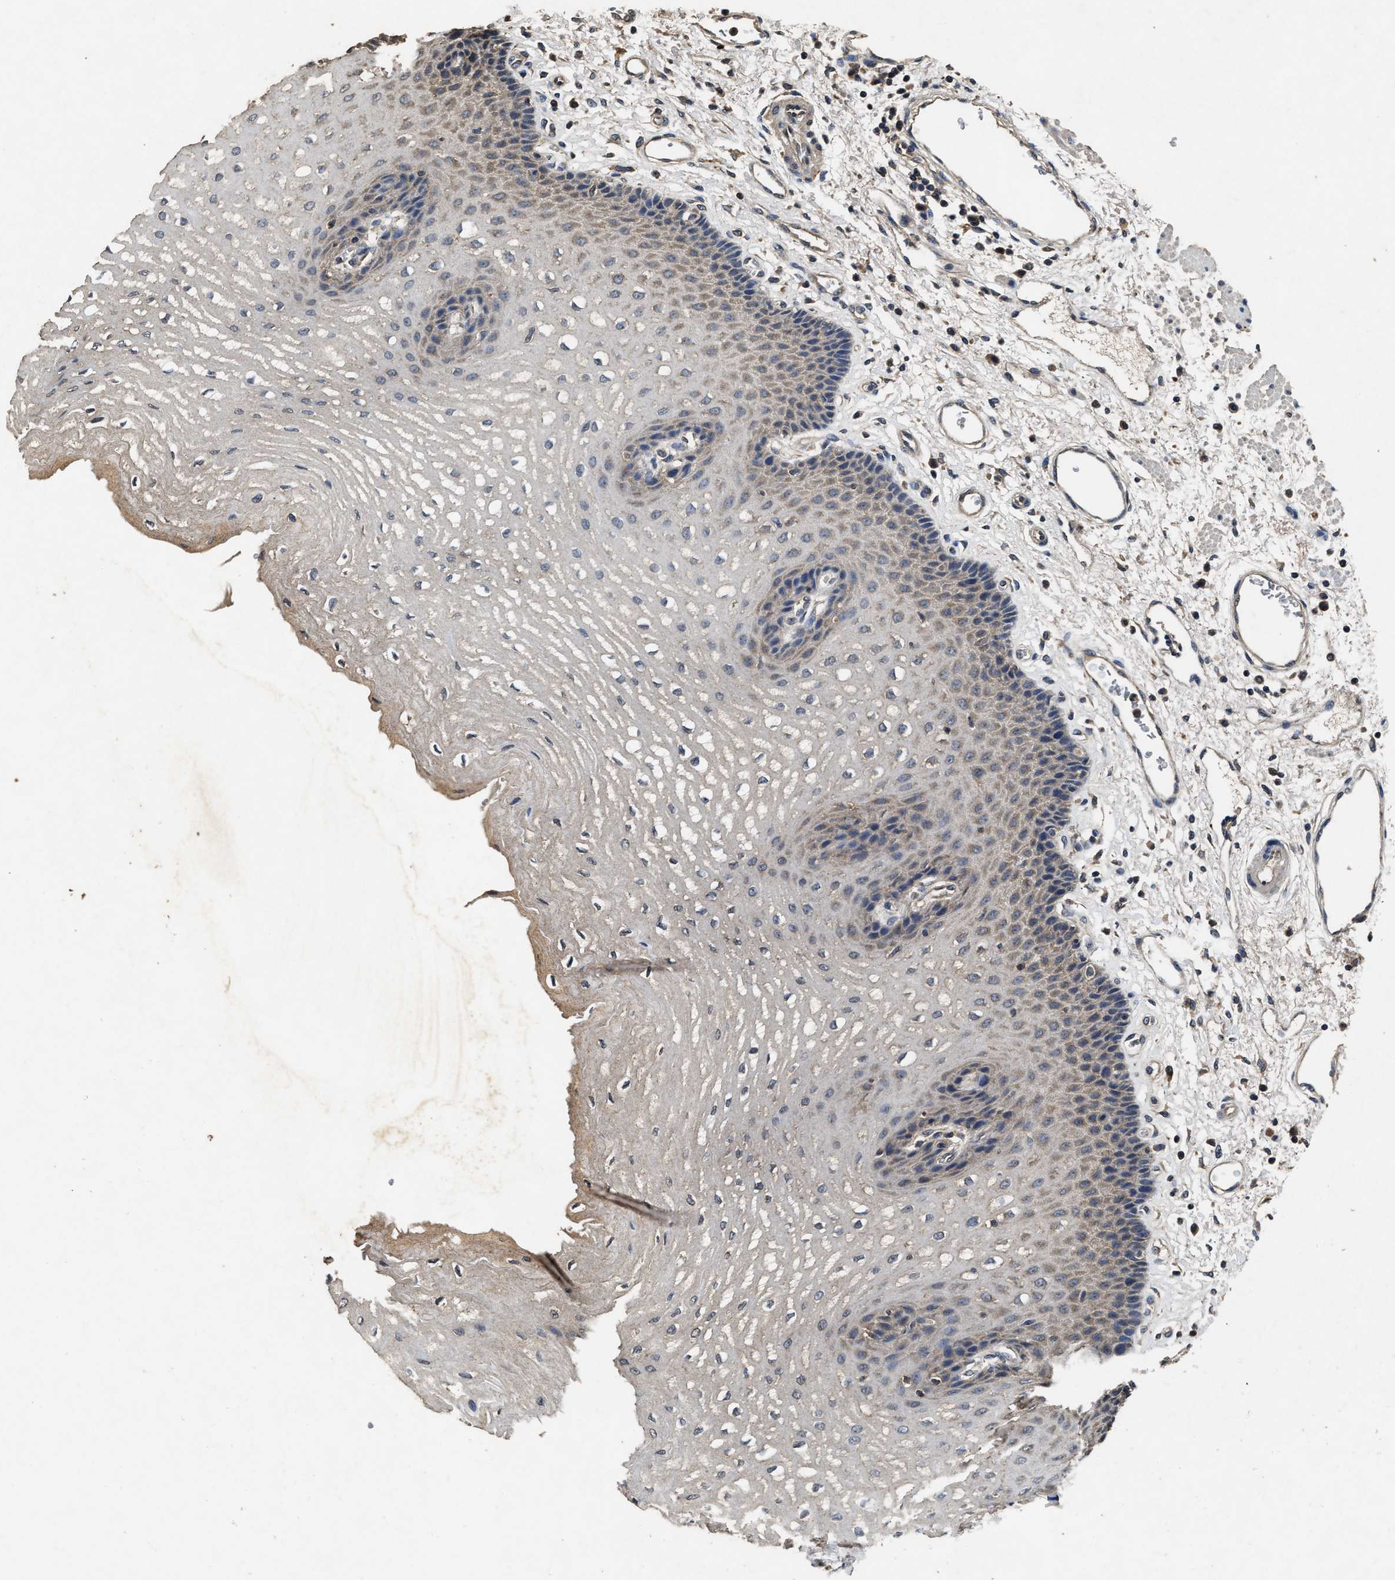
{"staining": {"intensity": "weak", "quantity": ">75%", "location": "cytoplasmic/membranous"}, "tissue": "esophagus", "cell_type": "Squamous epithelial cells", "image_type": "normal", "snomed": [{"axis": "morphology", "description": "Normal tissue, NOS"}, {"axis": "topography", "description": "Esophagus"}], "caption": "A high-resolution histopathology image shows immunohistochemistry staining of unremarkable esophagus, which exhibits weak cytoplasmic/membranous staining in approximately >75% of squamous epithelial cells.", "gene": "PDAP1", "patient": {"sex": "male", "age": 54}}